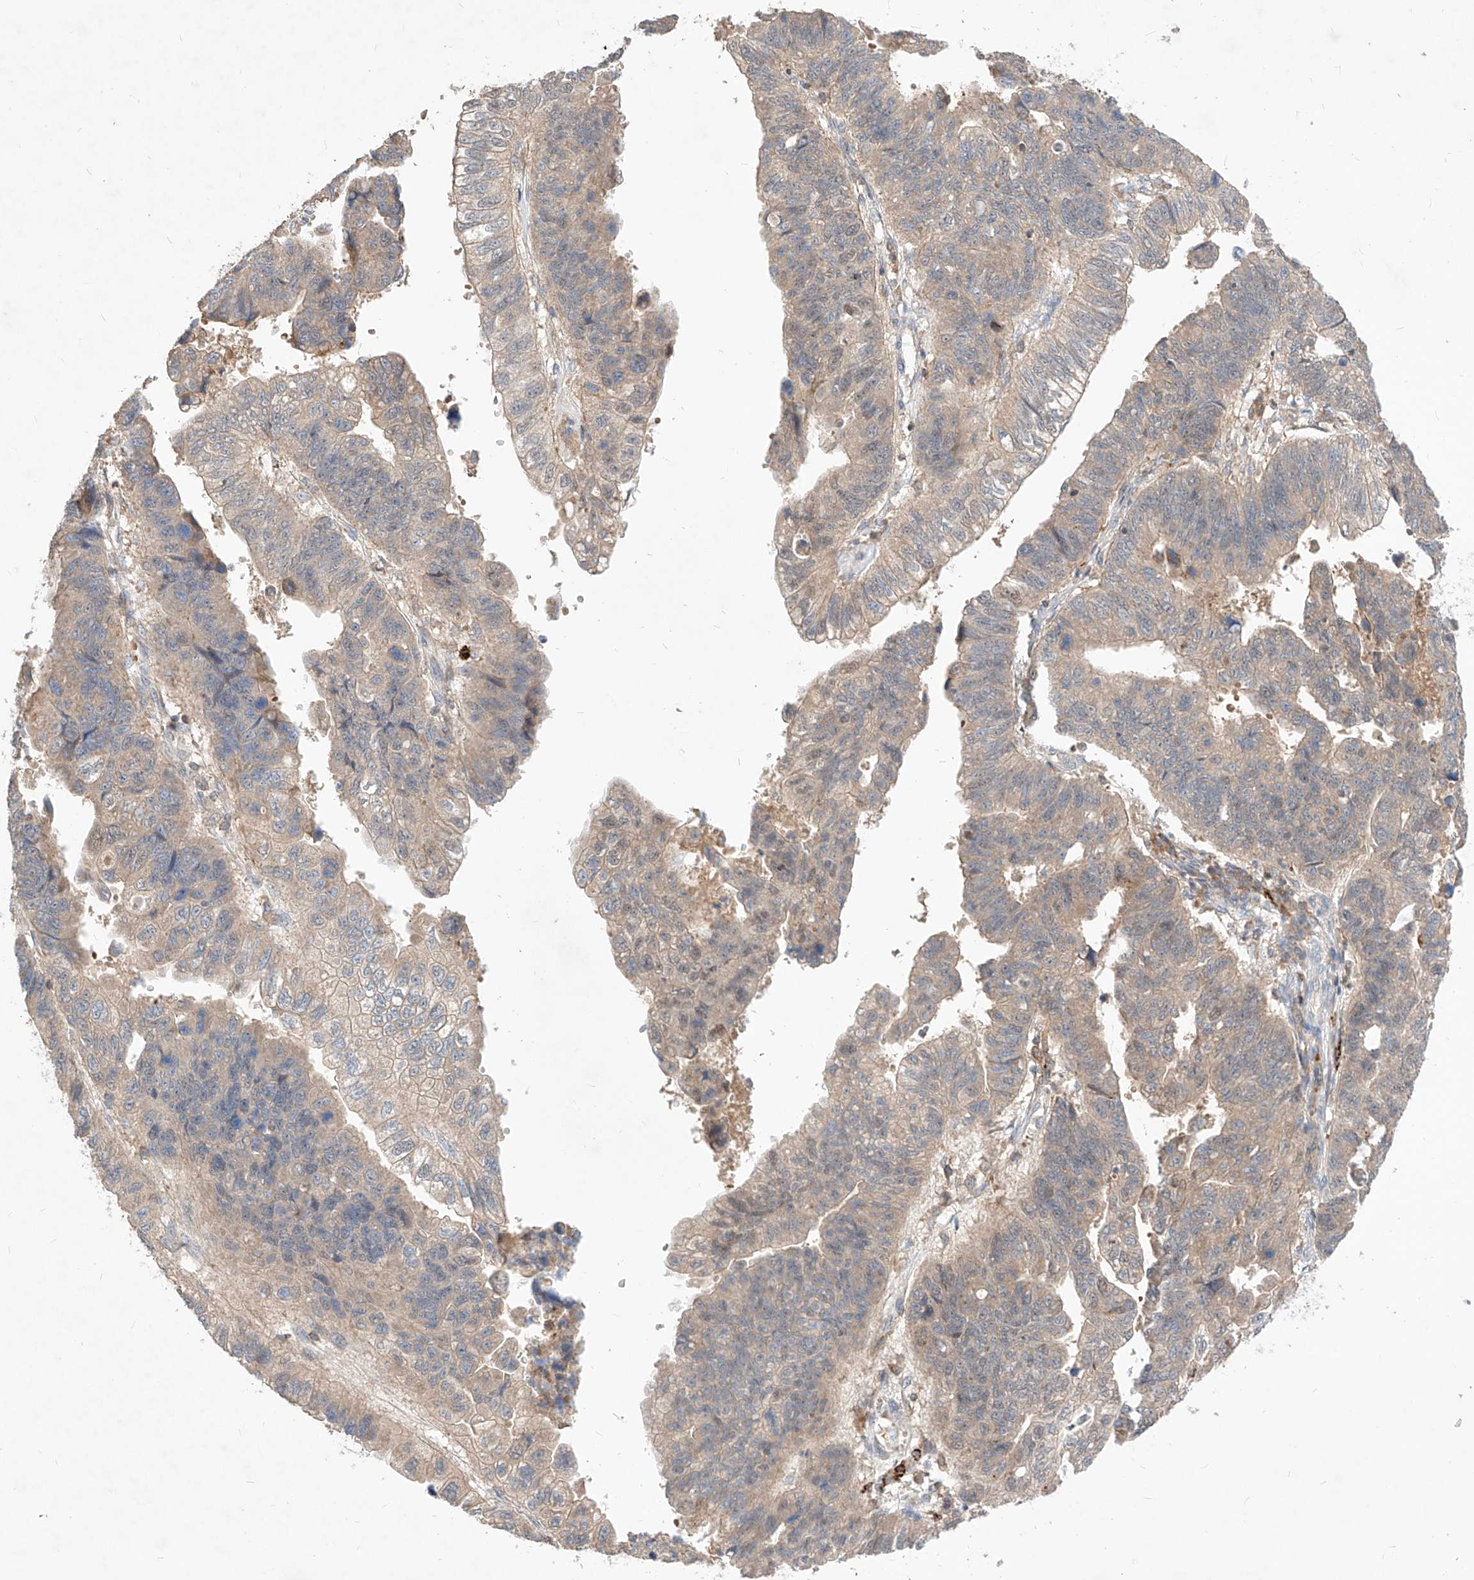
{"staining": {"intensity": "weak", "quantity": "25%-75%", "location": "cytoplasmic/membranous"}, "tissue": "stomach cancer", "cell_type": "Tumor cells", "image_type": "cancer", "snomed": [{"axis": "morphology", "description": "Adenocarcinoma, NOS"}, {"axis": "topography", "description": "Stomach"}], "caption": "Brown immunohistochemical staining in adenocarcinoma (stomach) displays weak cytoplasmic/membranous expression in about 25%-75% of tumor cells. The protein of interest is stained brown, and the nuclei are stained in blue (DAB IHC with brightfield microscopy, high magnification).", "gene": "TSNAX", "patient": {"sex": "male", "age": 59}}